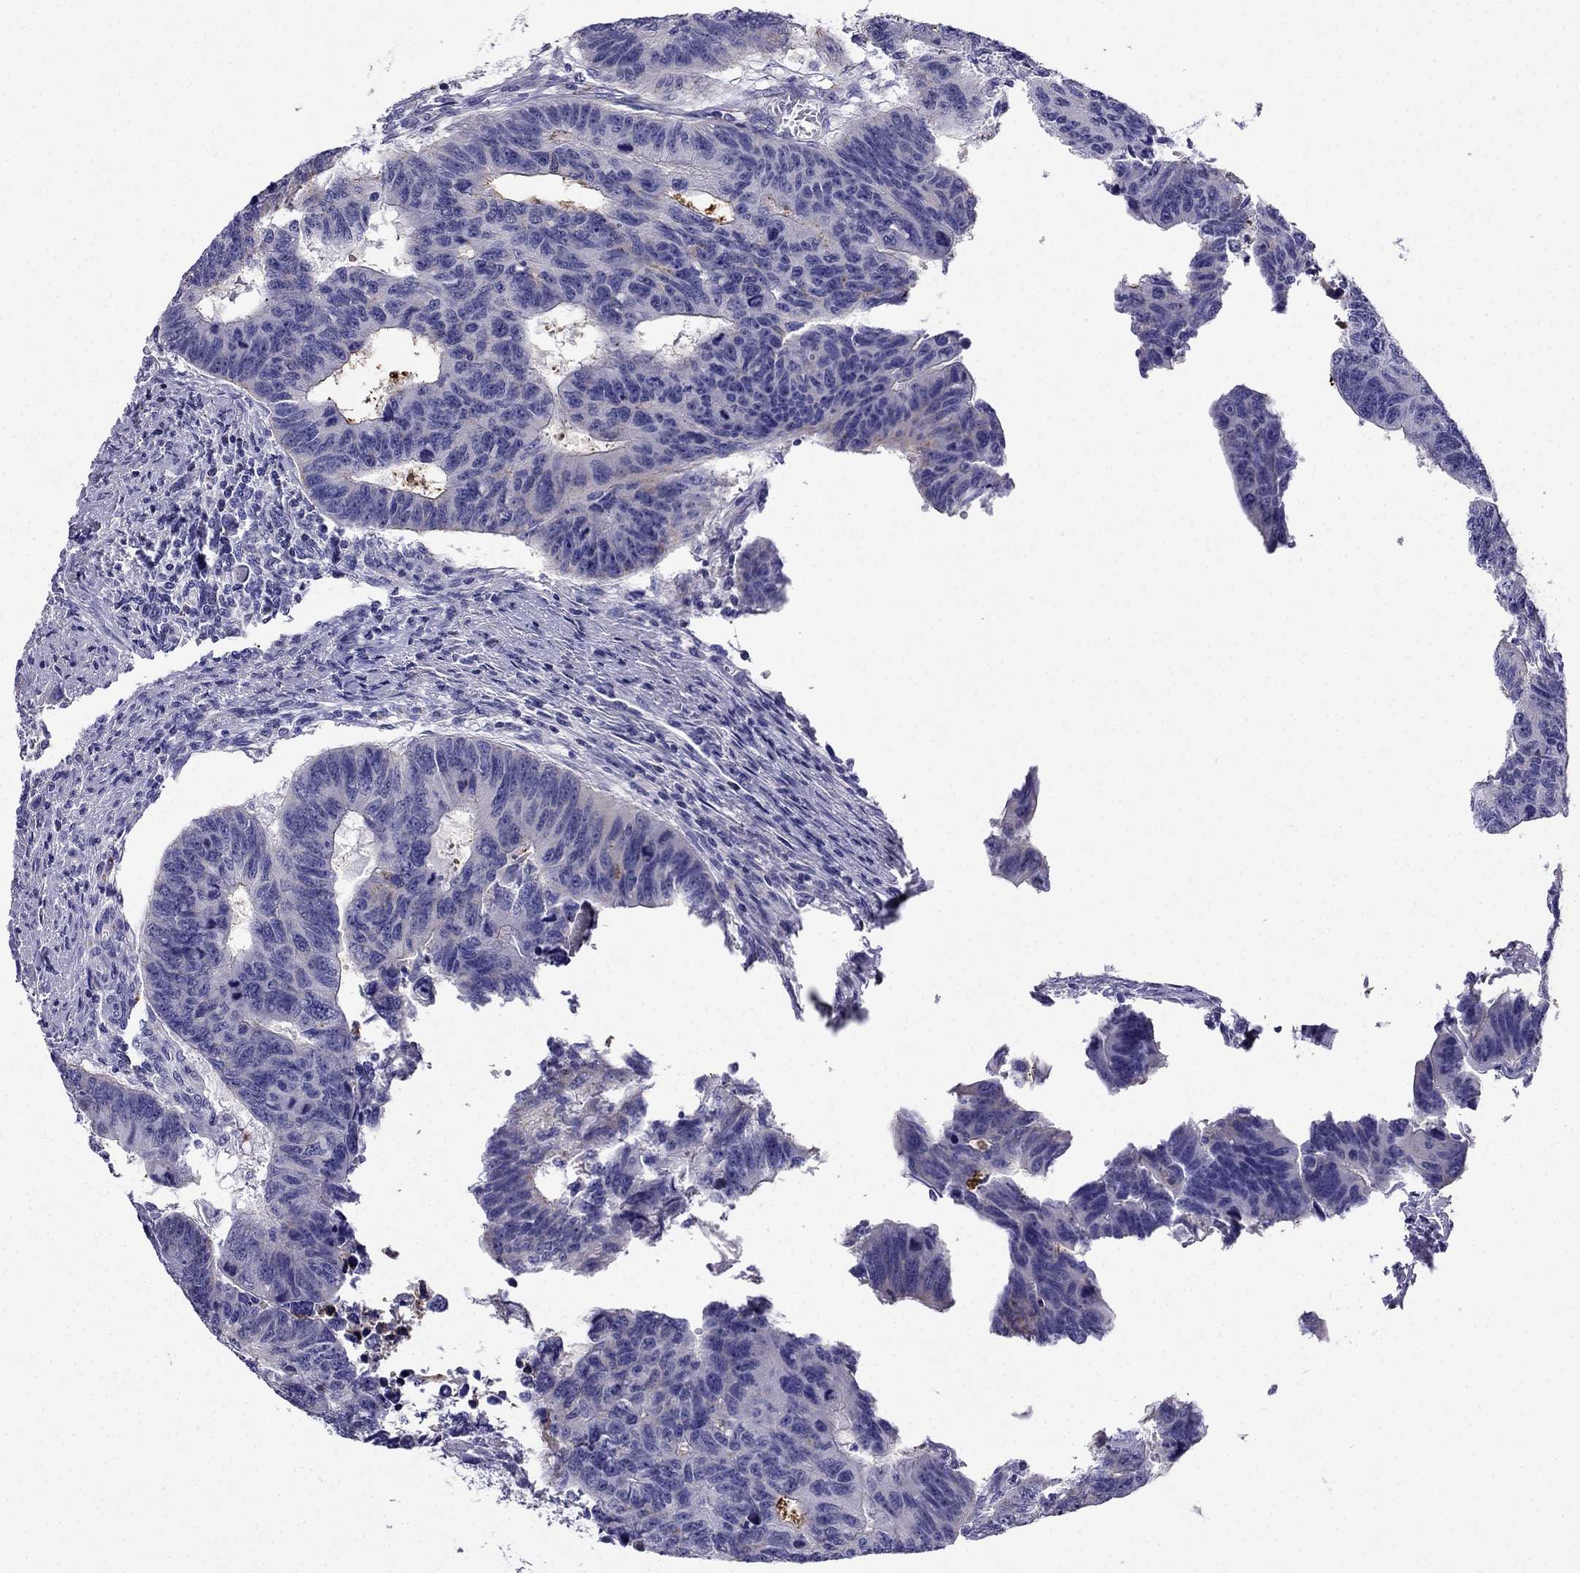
{"staining": {"intensity": "negative", "quantity": "none", "location": "none"}, "tissue": "colorectal cancer", "cell_type": "Tumor cells", "image_type": "cancer", "snomed": [{"axis": "morphology", "description": "Adenocarcinoma, NOS"}, {"axis": "topography", "description": "Rectum"}], "caption": "IHC image of colorectal adenocarcinoma stained for a protein (brown), which displays no expression in tumor cells.", "gene": "PTH", "patient": {"sex": "female", "age": 85}}